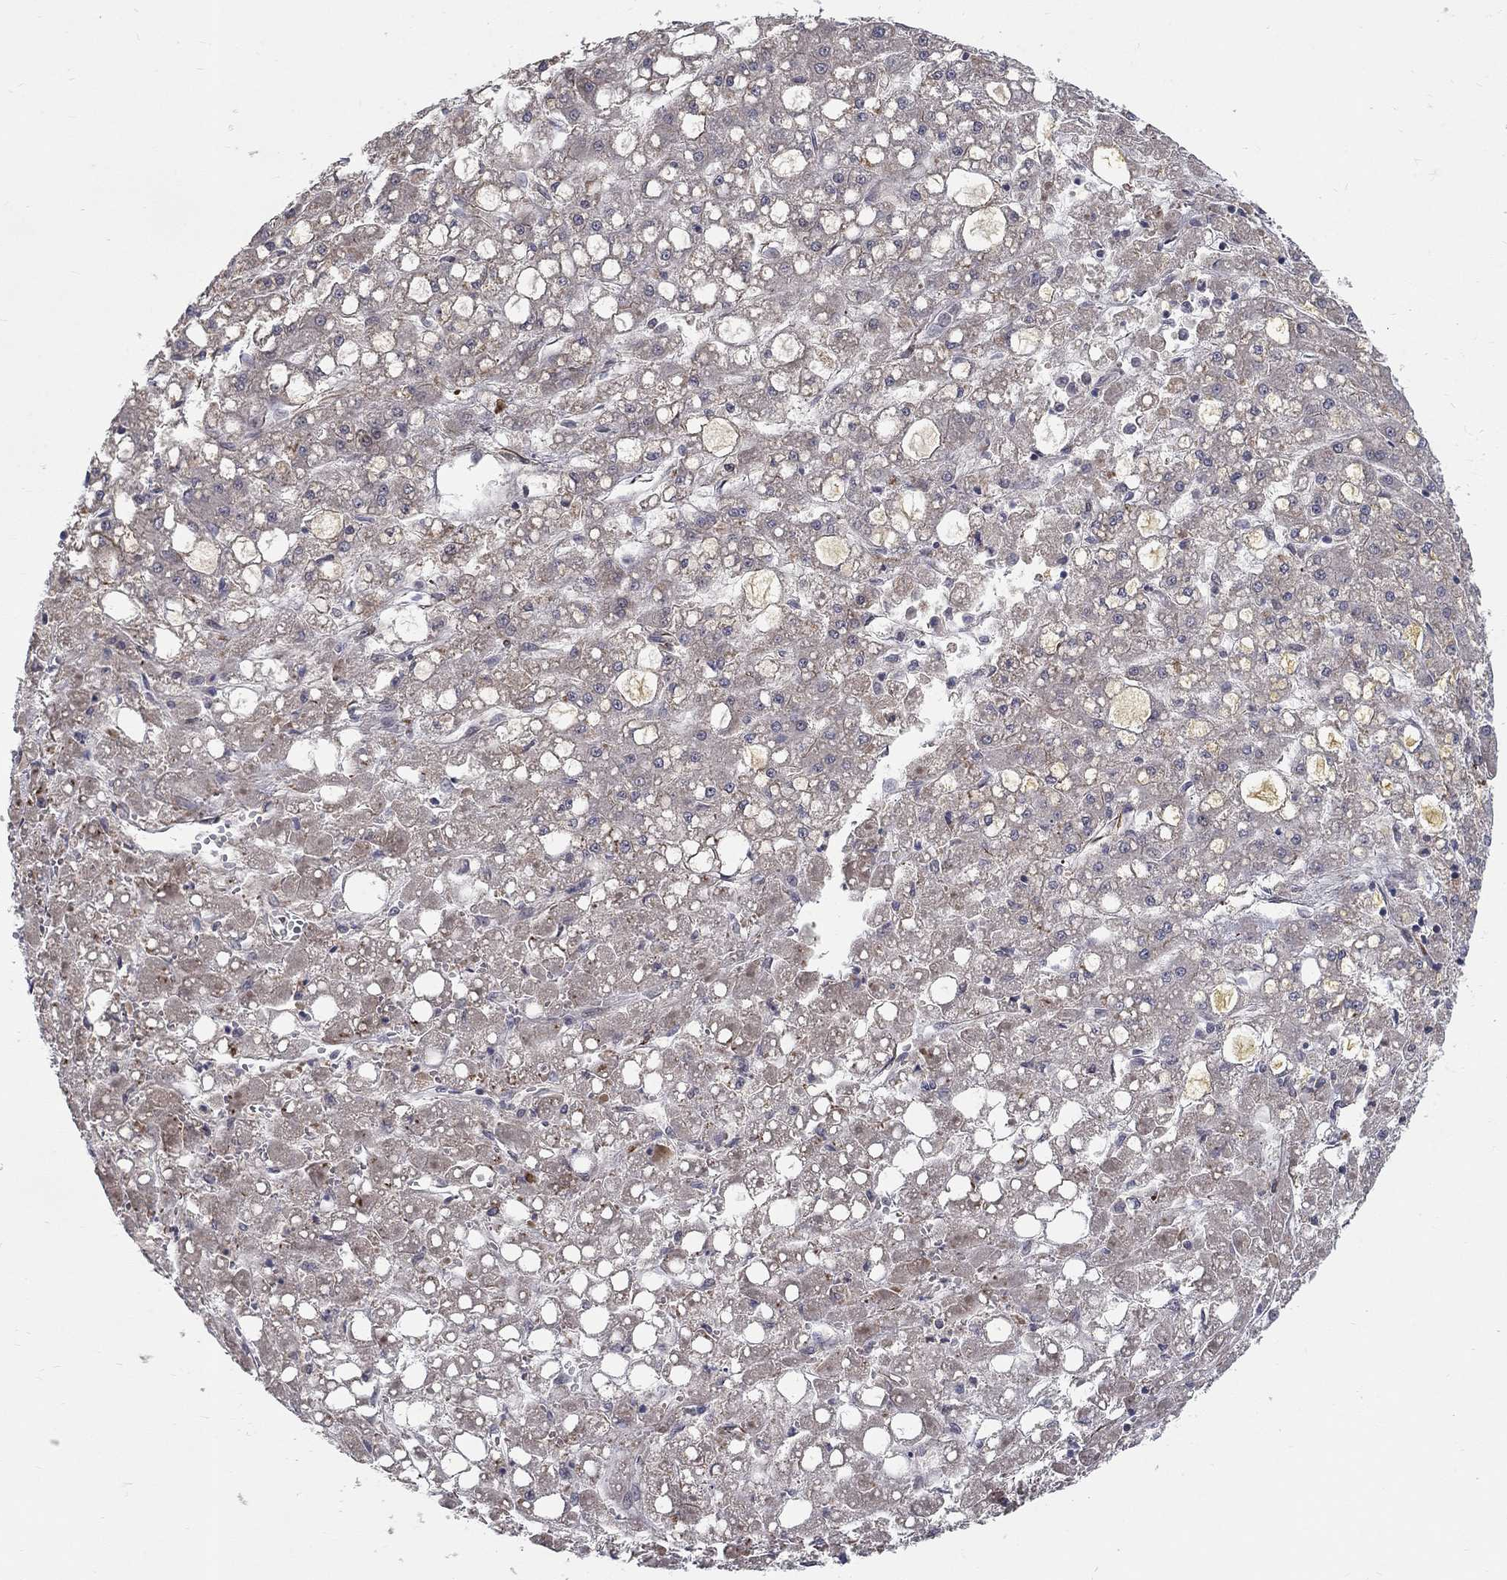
{"staining": {"intensity": "negative", "quantity": "none", "location": "none"}, "tissue": "liver cancer", "cell_type": "Tumor cells", "image_type": "cancer", "snomed": [{"axis": "morphology", "description": "Carcinoma, Hepatocellular, NOS"}, {"axis": "topography", "description": "Liver"}], "caption": "Tumor cells are negative for protein expression in human liver hepatocellular carcinoma.", "gene": "MSRA", "patient": {"sex": "male", "age": 67}}